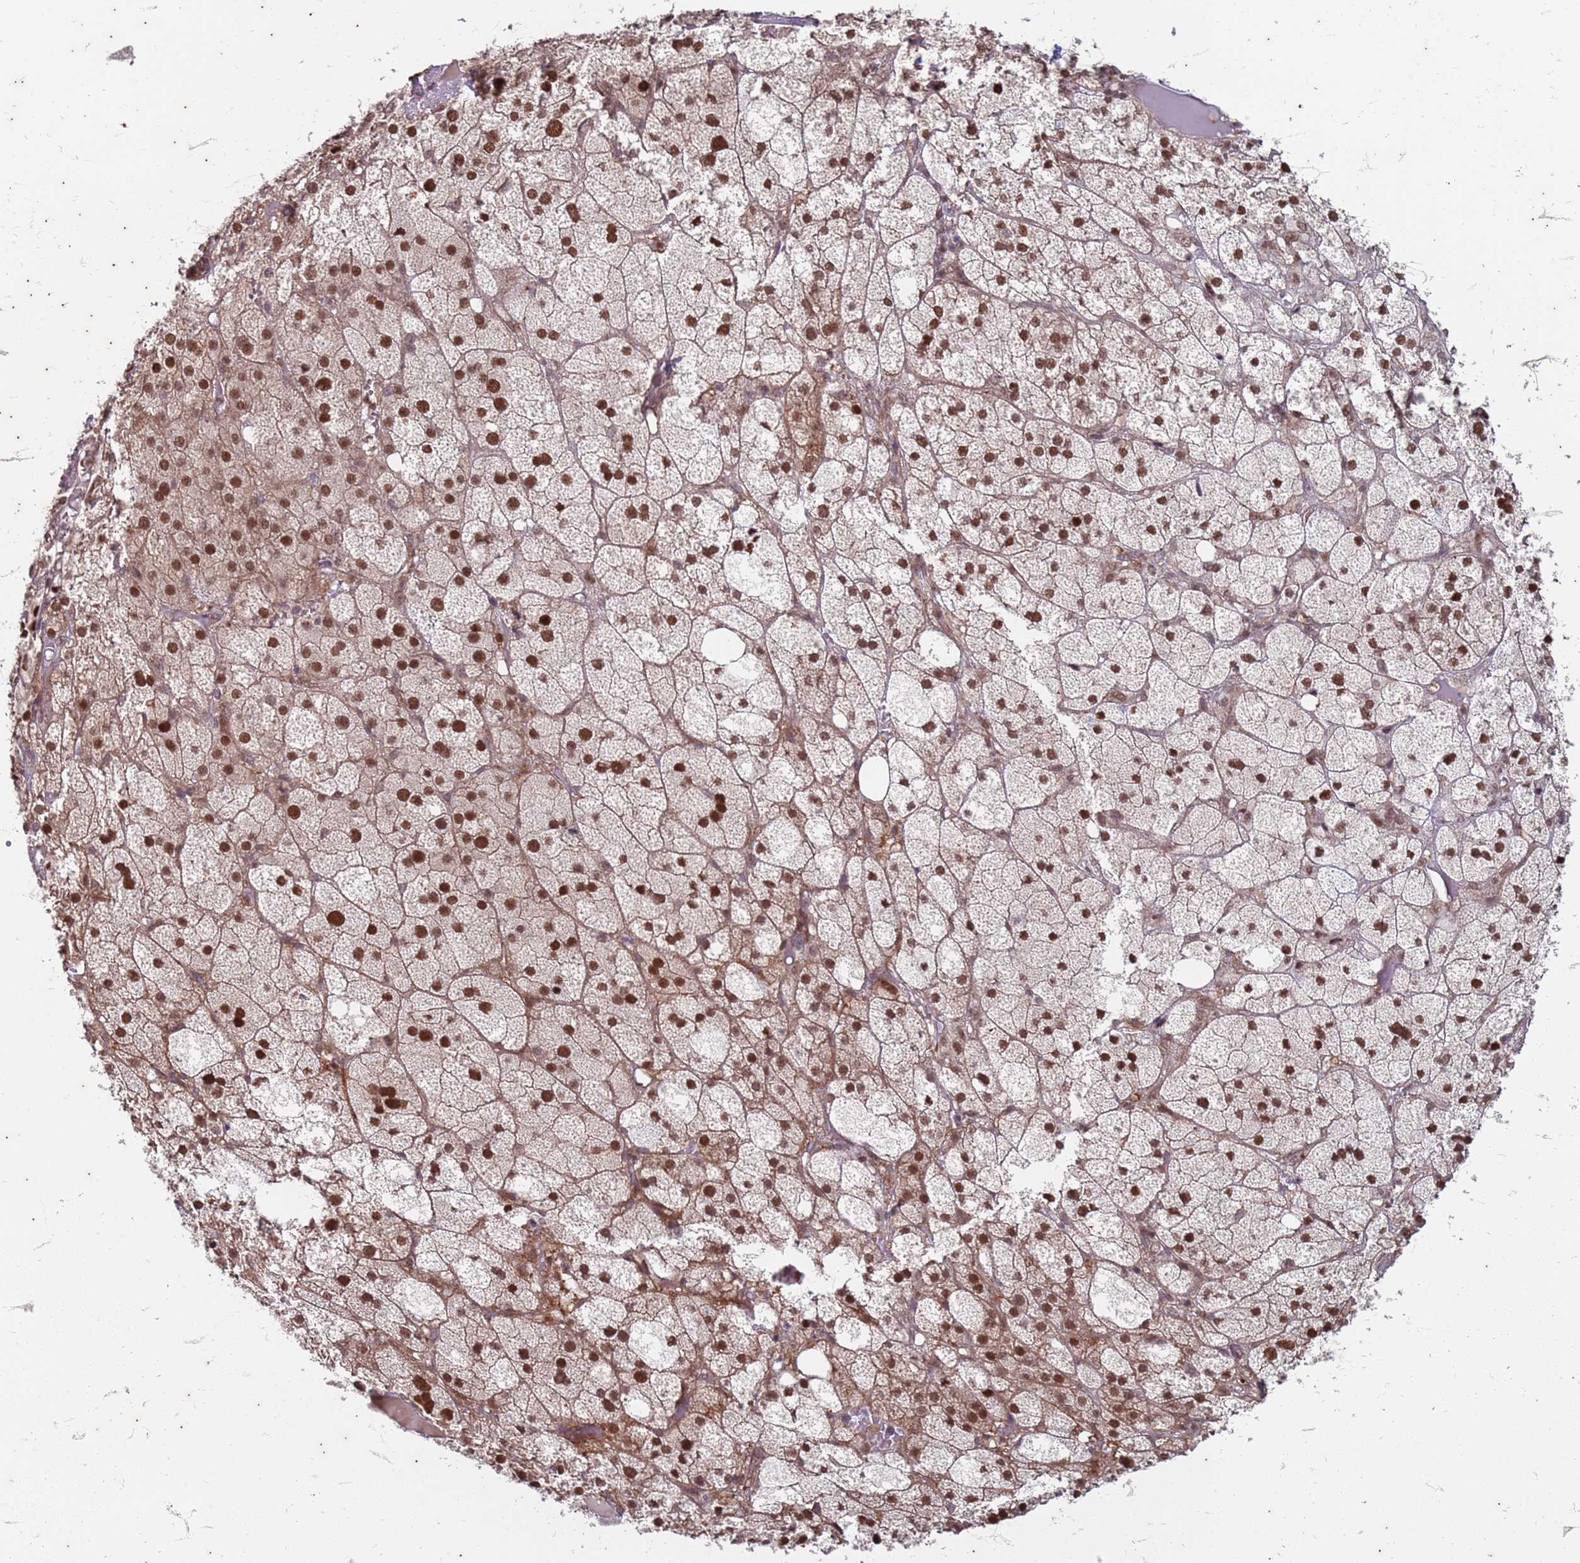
{"staining": {"intensity": "strong", "quantity": ">75%", "location": "nuclear"}, "tissue": "adrenal gland", "cell_type": "Glandular cells", "image_type": "normal", "snomed": [{"axis": "morphology", "description": "Normal tissue, NOS"}, {"axis": "topography", "description": "Adrenal gland"}], "caption": "This micrograph shows immunohistochemistry (IHC) staining of unremarkable adrenal gland, with high strong nuclear expression in approximately >75% of glandular cells.", "gene": "TRMT6", "patient": {"sex": "female", "age": 61}}